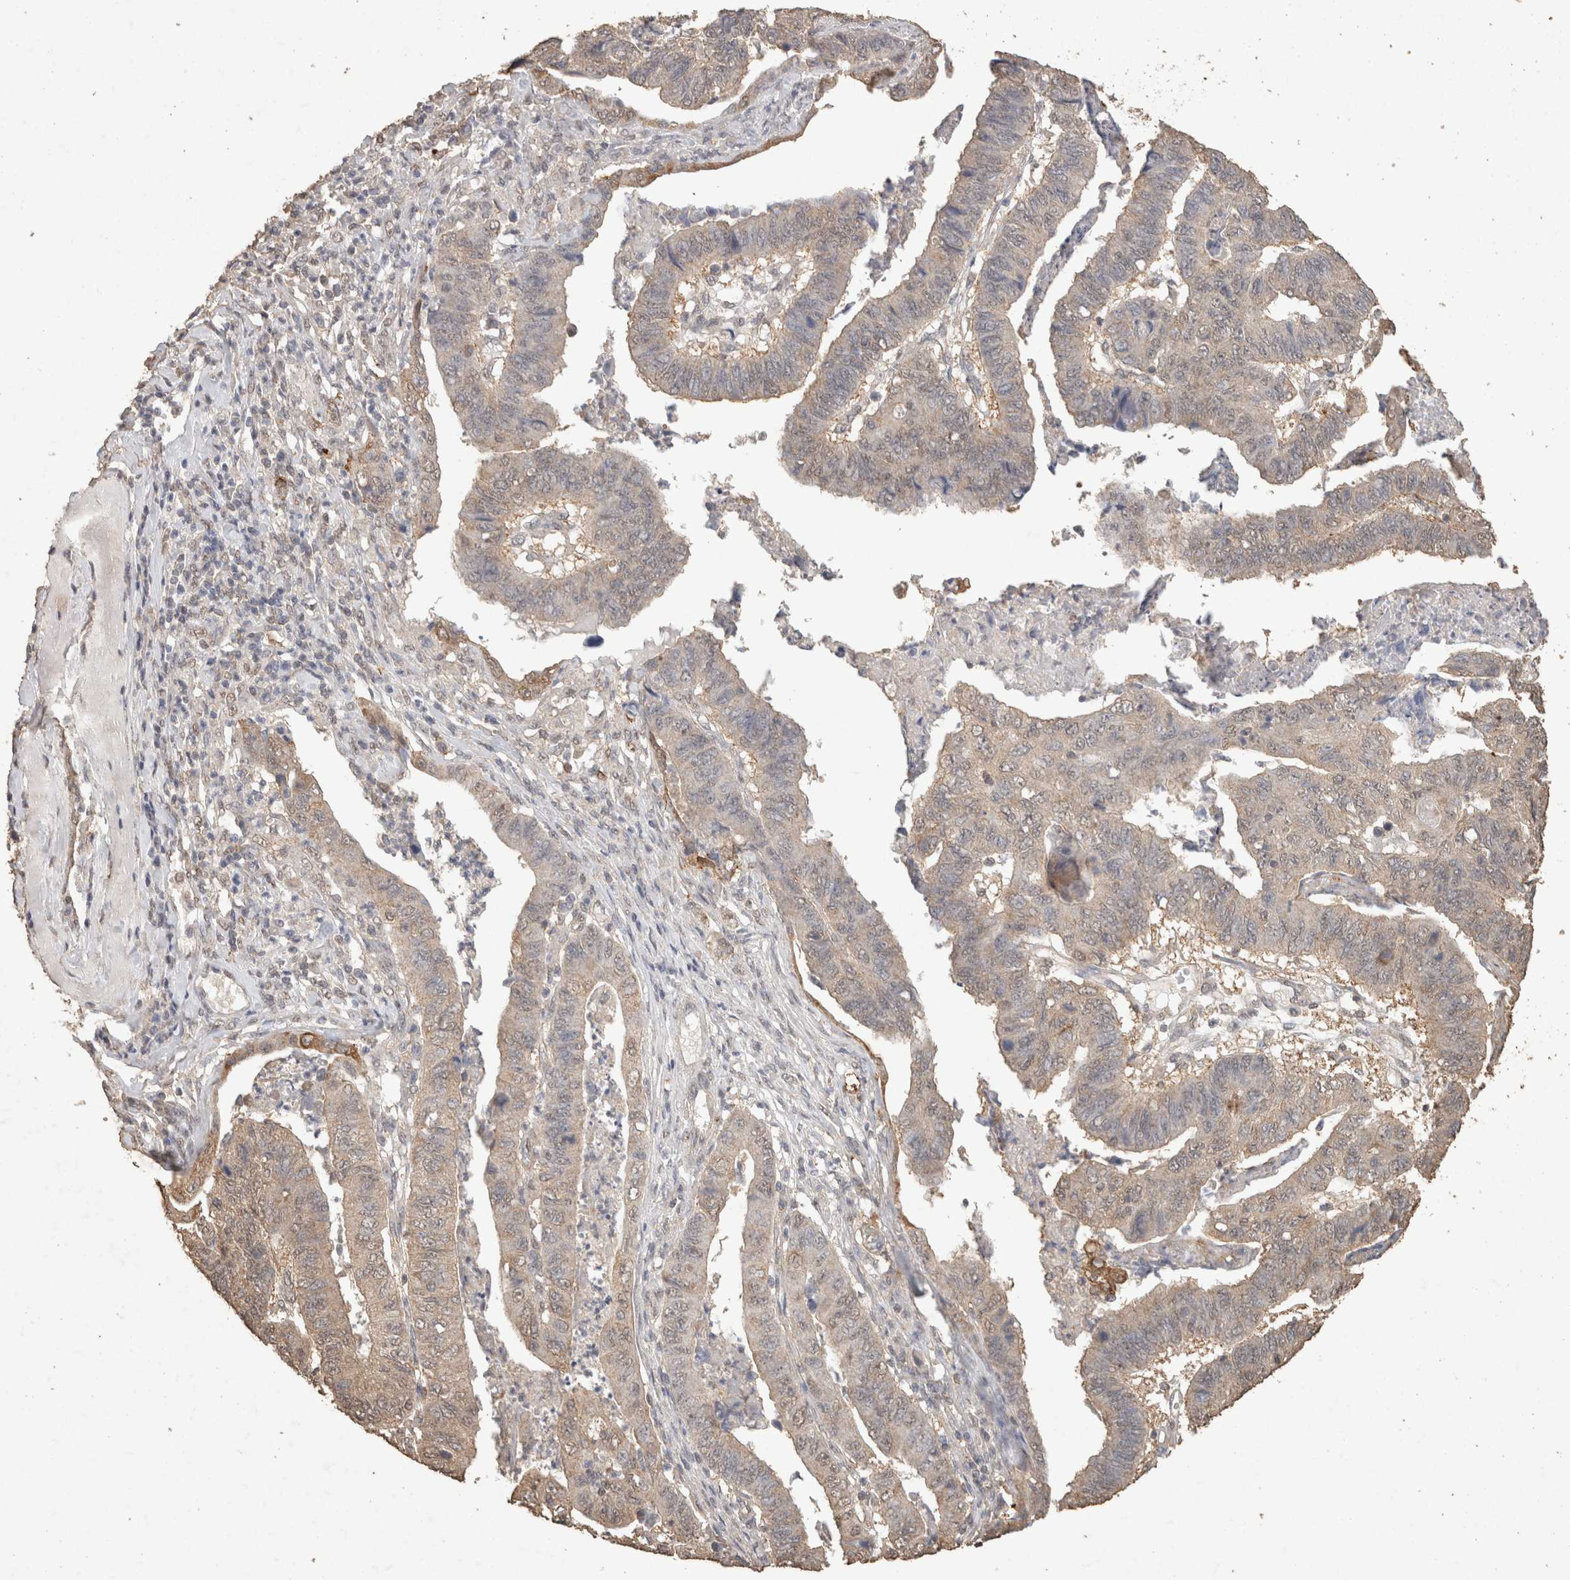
{"staining": {"intensity": "weak", "quantity": "<25%", "location": "cytoplasmic/membranous"}, "tissue": "stomach cancer", "cell_type": "Tumor cells", "image_type": "cancer", "snomed": [{"axis": "morphology", "description": "Adenocarcinoma, NOS"}, {"axis": "topography", "description": "Stomach, lower"}], "caption": "High magnification brightfield microscopy of stomach adenocarcinoma stained with DAB (3,3'-diaminobenzidine) (brown) and counterstained with hematoxylin (blue): tumor cells show no significant positivity. (Immunohistochemistry, brightfield microscopy, high magnification).", "gene": "CX3CL1", "patient": {"sex": "male", "age": 77}}